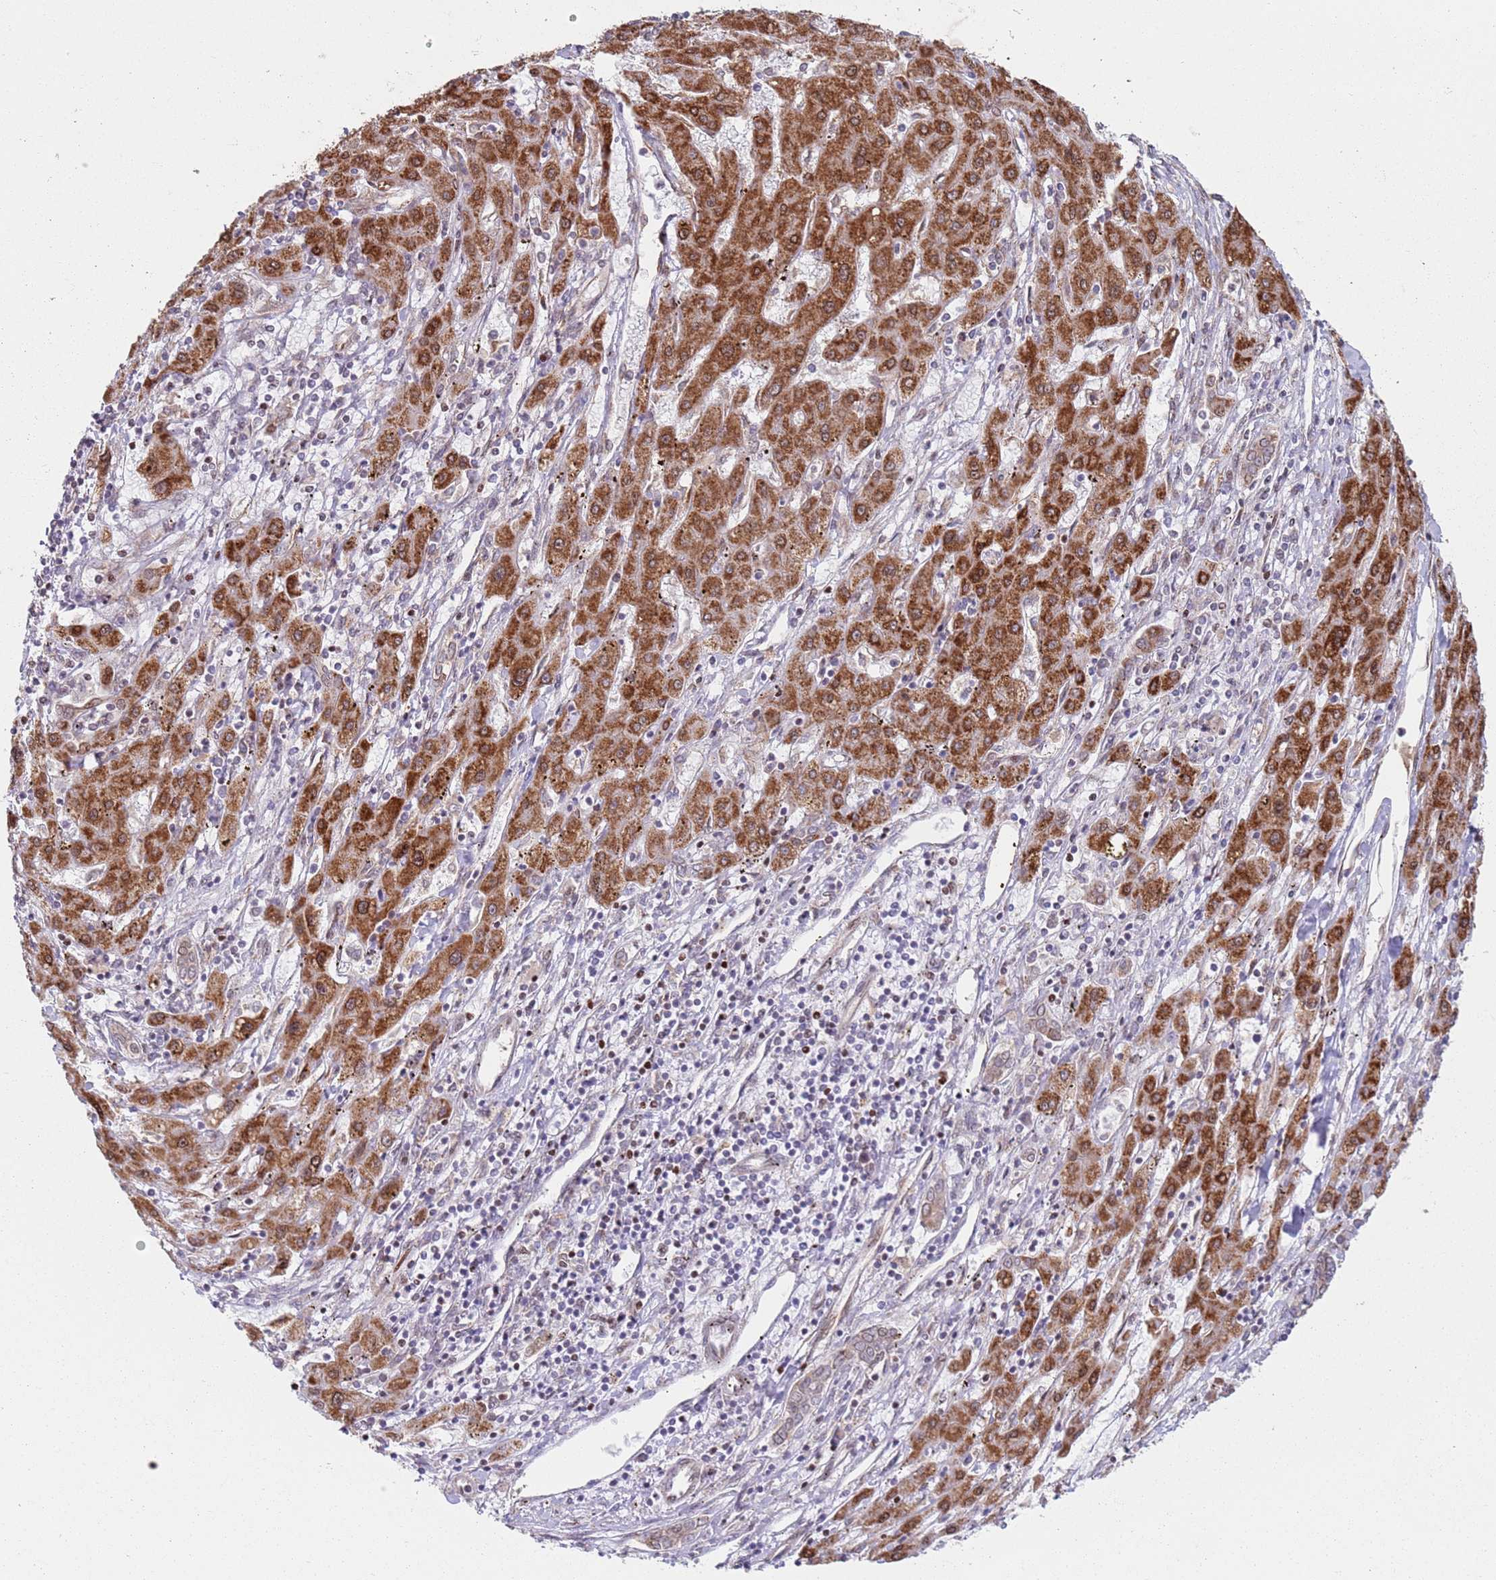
{"staining": {"intensity": "strong", "quantity": ">75%", "location": "cytoplasmic/membranous,nuclear"}, "tissue": "liver cancer", "cell_type": "Tumor cells", "image_type": "cancer", "snomed": [{"axis": "morphology", "description": "Carcinoma, Hepatocellular, NOS"}, {"axis": "topography", "description": "Liver"}], "caption": "Protein staining of liver hepatocellular carcinoma tissue demonstrates strong cytoplasmic/membranous and nuclear expression in about >75% of tumor cells.", "gene": "HNRNPLL", "patient": {"sex": "male", "age": 72}}